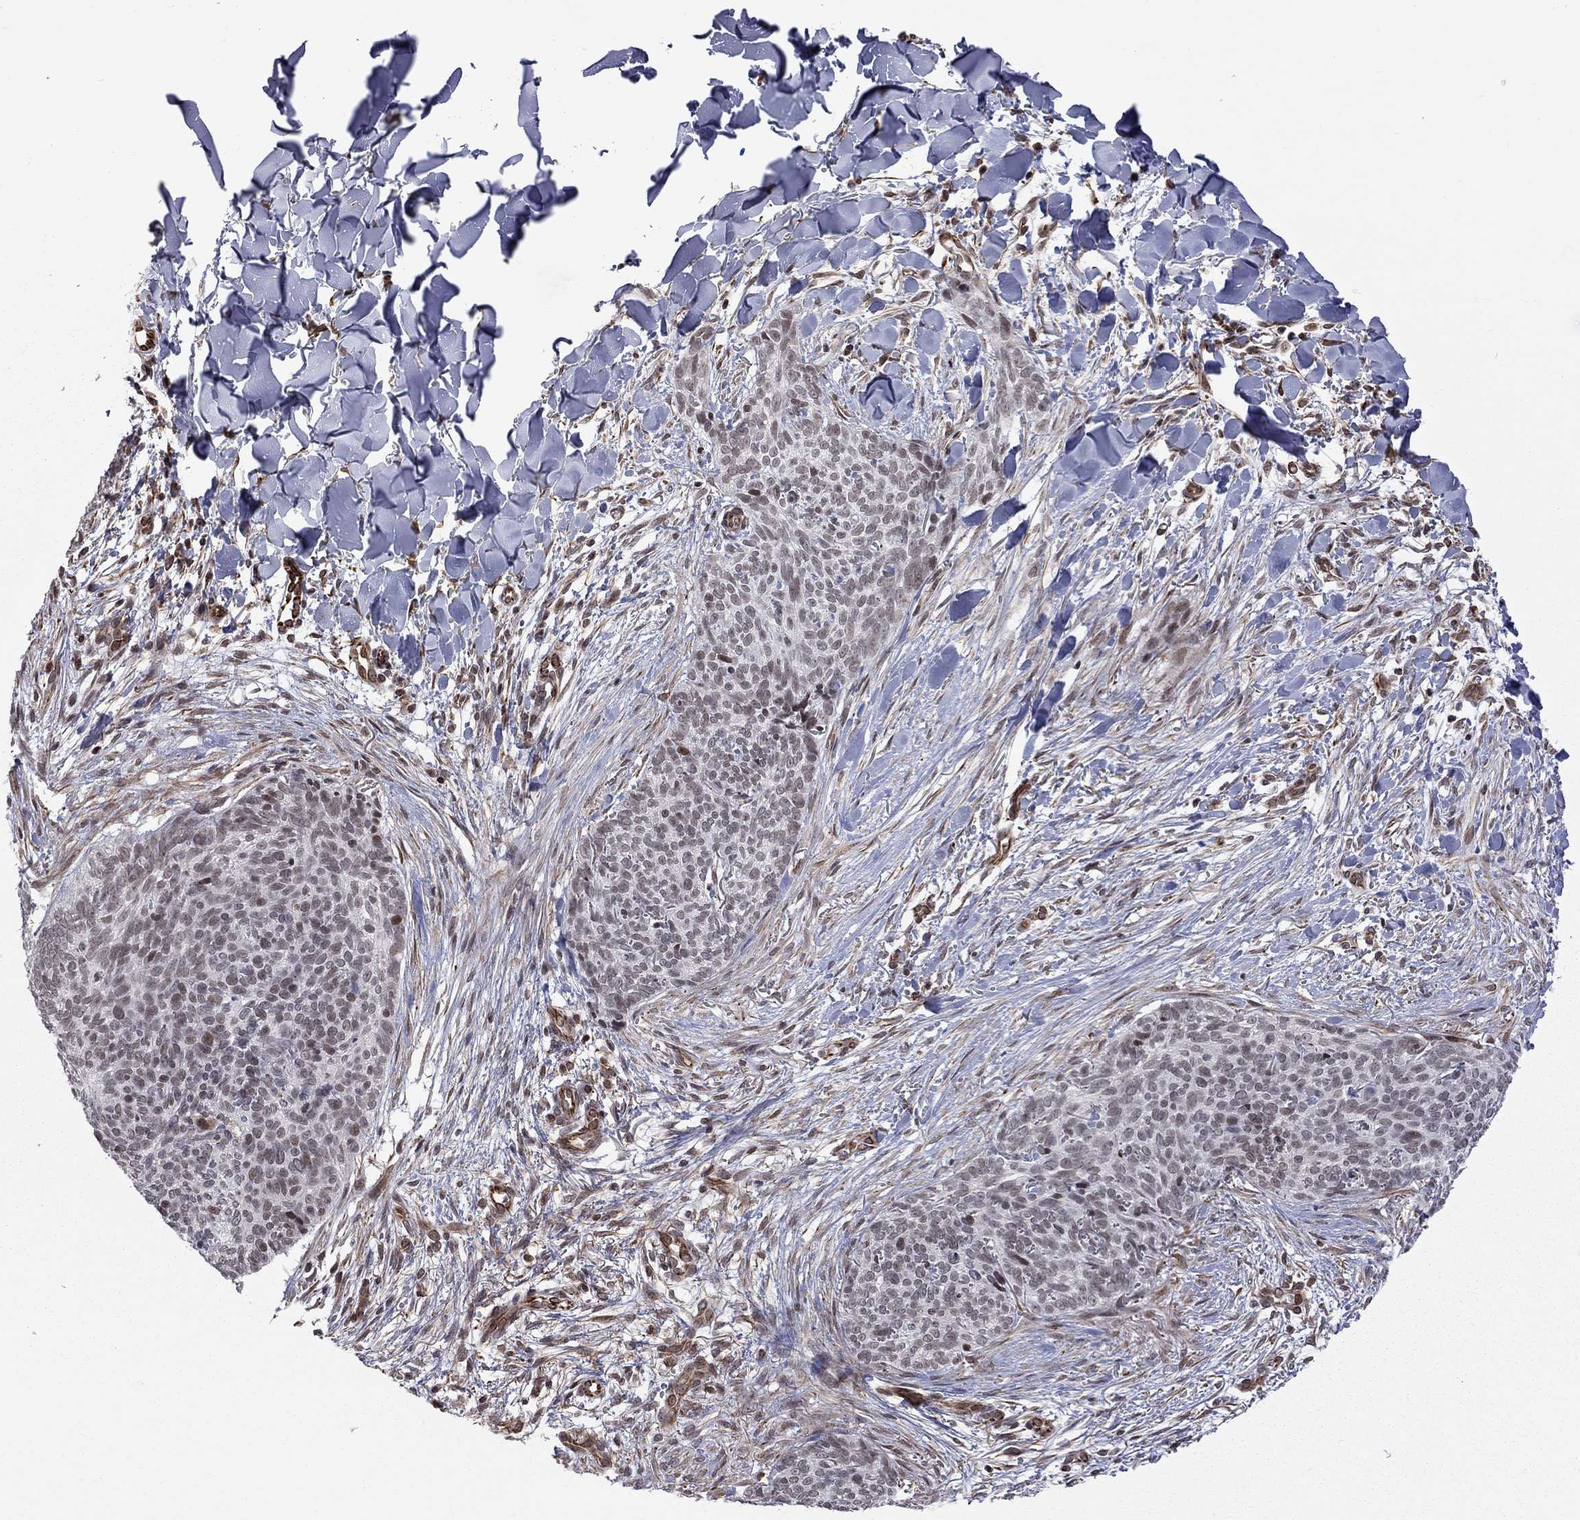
{"staining": {"intensity": "weak", "quantity": "<25%", "location": "nuclear"}, "tissue": "skin cancer", "cell_type": "Tumor cells", "image_type": "cancer", "snomed": [{"axis": "morphology", "description": "Basal cell carcinoma"}, {"axis": "topography", "description": "Skin"}], "caption": "Image shows no significant protein expression in tumor cells of skin basal cell carcinoma.", "gene": "MTNR1B", "patient": {"sex": "male", "age": 64}}